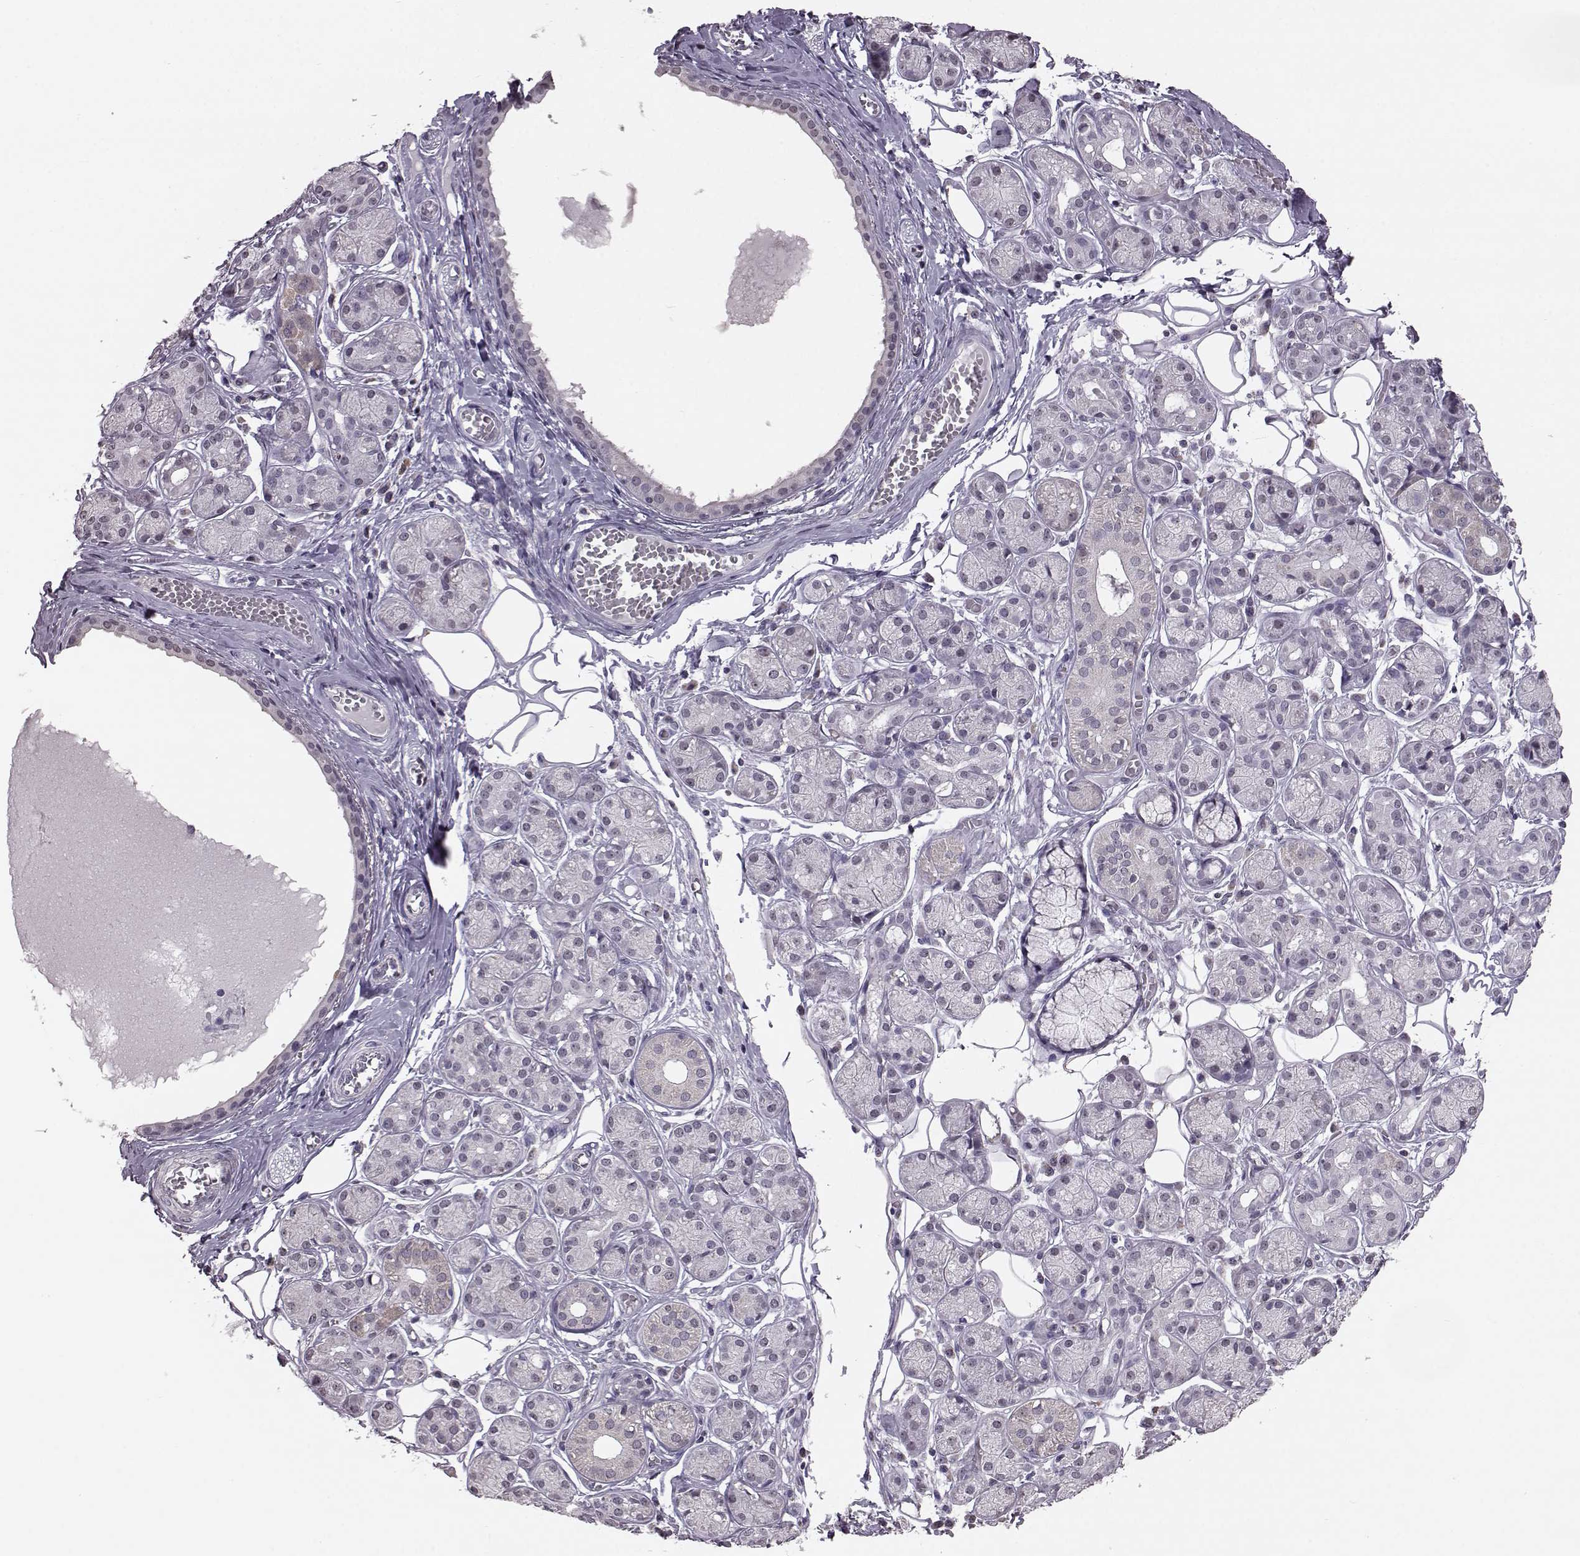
{"staining": {"intensity": "negative", "quantity": "none", "location": "none"}, "tissue": "salivary gland", "cell_type": "Glandular cells", "image_type": "normal", "snomed": [{"axis": "morphology", "description": "Normal tissue, NOS"}, {"axis": "topography", "description": "Salivary gland"}, {"axis": "topography", "description": "Peripheral nerve tissue"}], "caption": "Immunohistochemistry of benign salivary gland reveals no expression in glandular cells.", "gene": "ALDH3A1", "patient": {"sex": "male", "age": 71}}